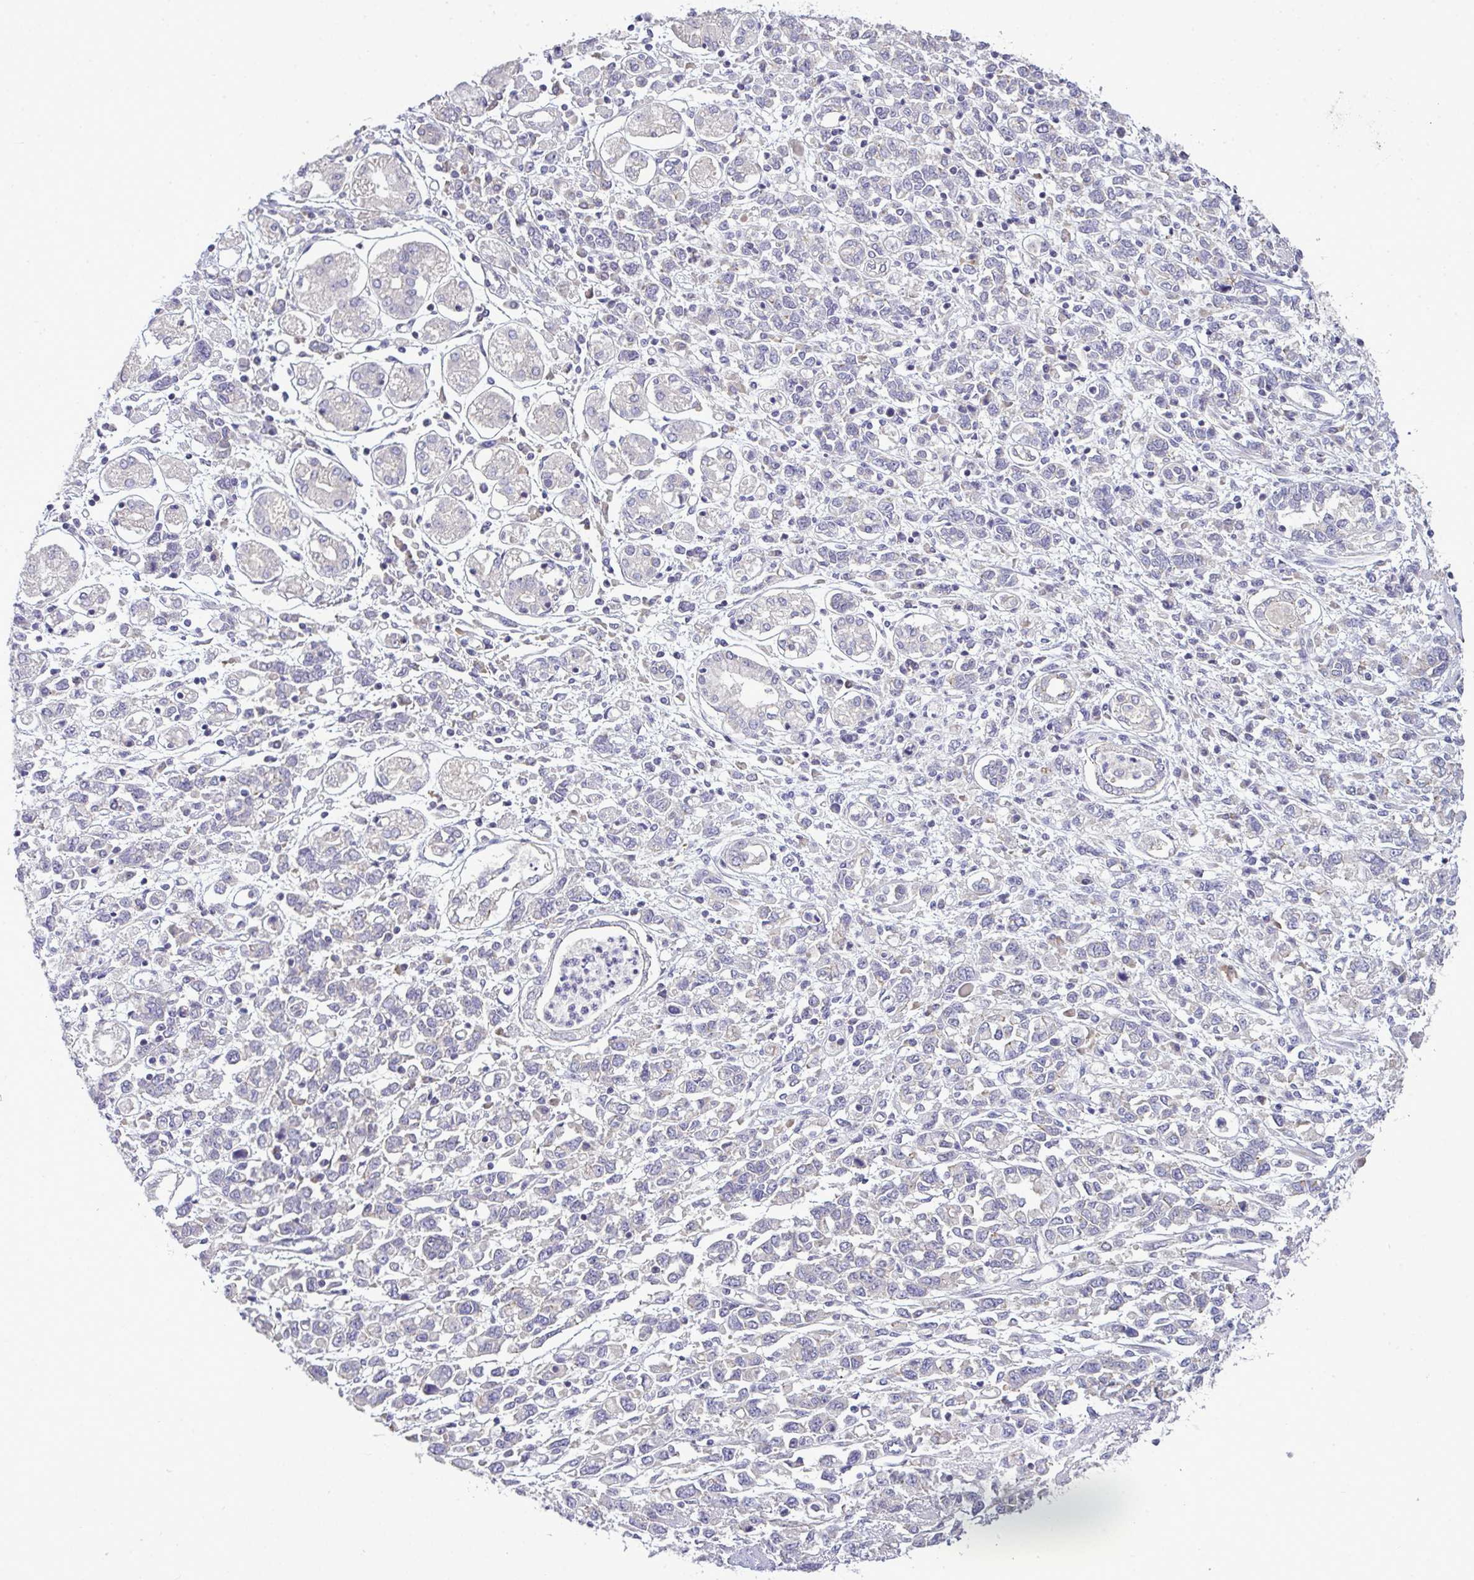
{"staining": {"intensity": "negative", "quantity": "none", "location": "none"}, "tissue": "stomach cancer", "cell_type": "Tumor cells", "image_type": "cancer", "snomed": [{"axis": "morphology", "description": "Adenocarcinoma, NOS"}, {"axis": "topography", "description": "Stomach"}], "caption": "High magnification brightfield microscopy of stomach cancer stained with DAB (3,3'-diaminobenzidine) (brown) and counterstained with hematoxylin (blue): tumor cells show no significant staining. (DAB immunohistochemistry with hematoxylin counter stain).", "gene": "NT5C1A", "patient": {"sex": "female", "age": 76}}